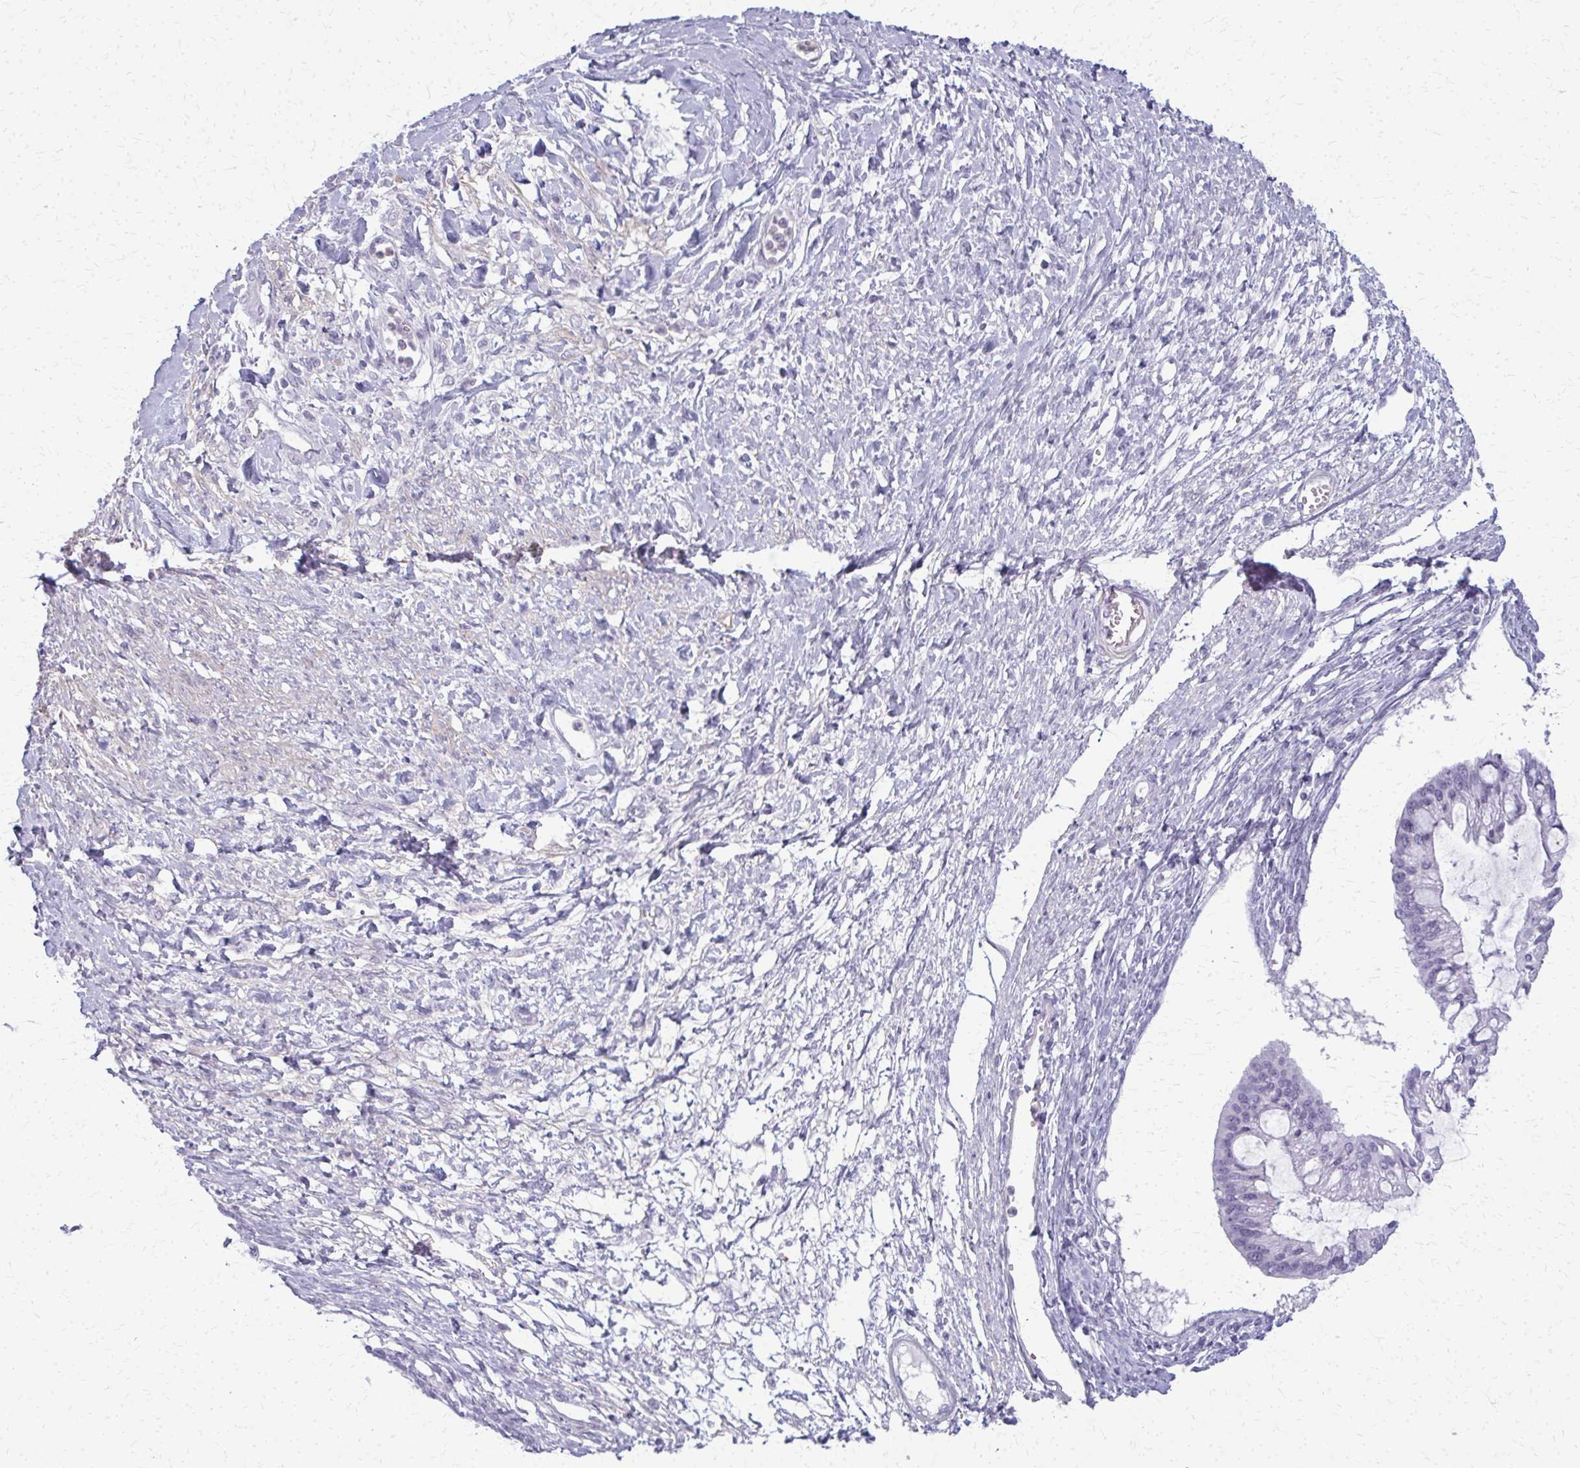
{"staining": {"intensity": "negative", "quantity": "none", "location": "none"}, "tissue": "ovarian cancer", "cell_type": "Tumor cells", "image_type": "cancer", "snomed": [{"axis": "morphology", "description": "Cystadenocarcinoma, mucinous, NOS"}, {"axis": "topography", "description": "Ovary"}], "caption": "This is an IHC histopathology image of ovarian mucinous cystadenocarcinoma. There is no staining in tumor cells.", "gene": "CA3", "patient": {"sex": "female", "age": 73}}